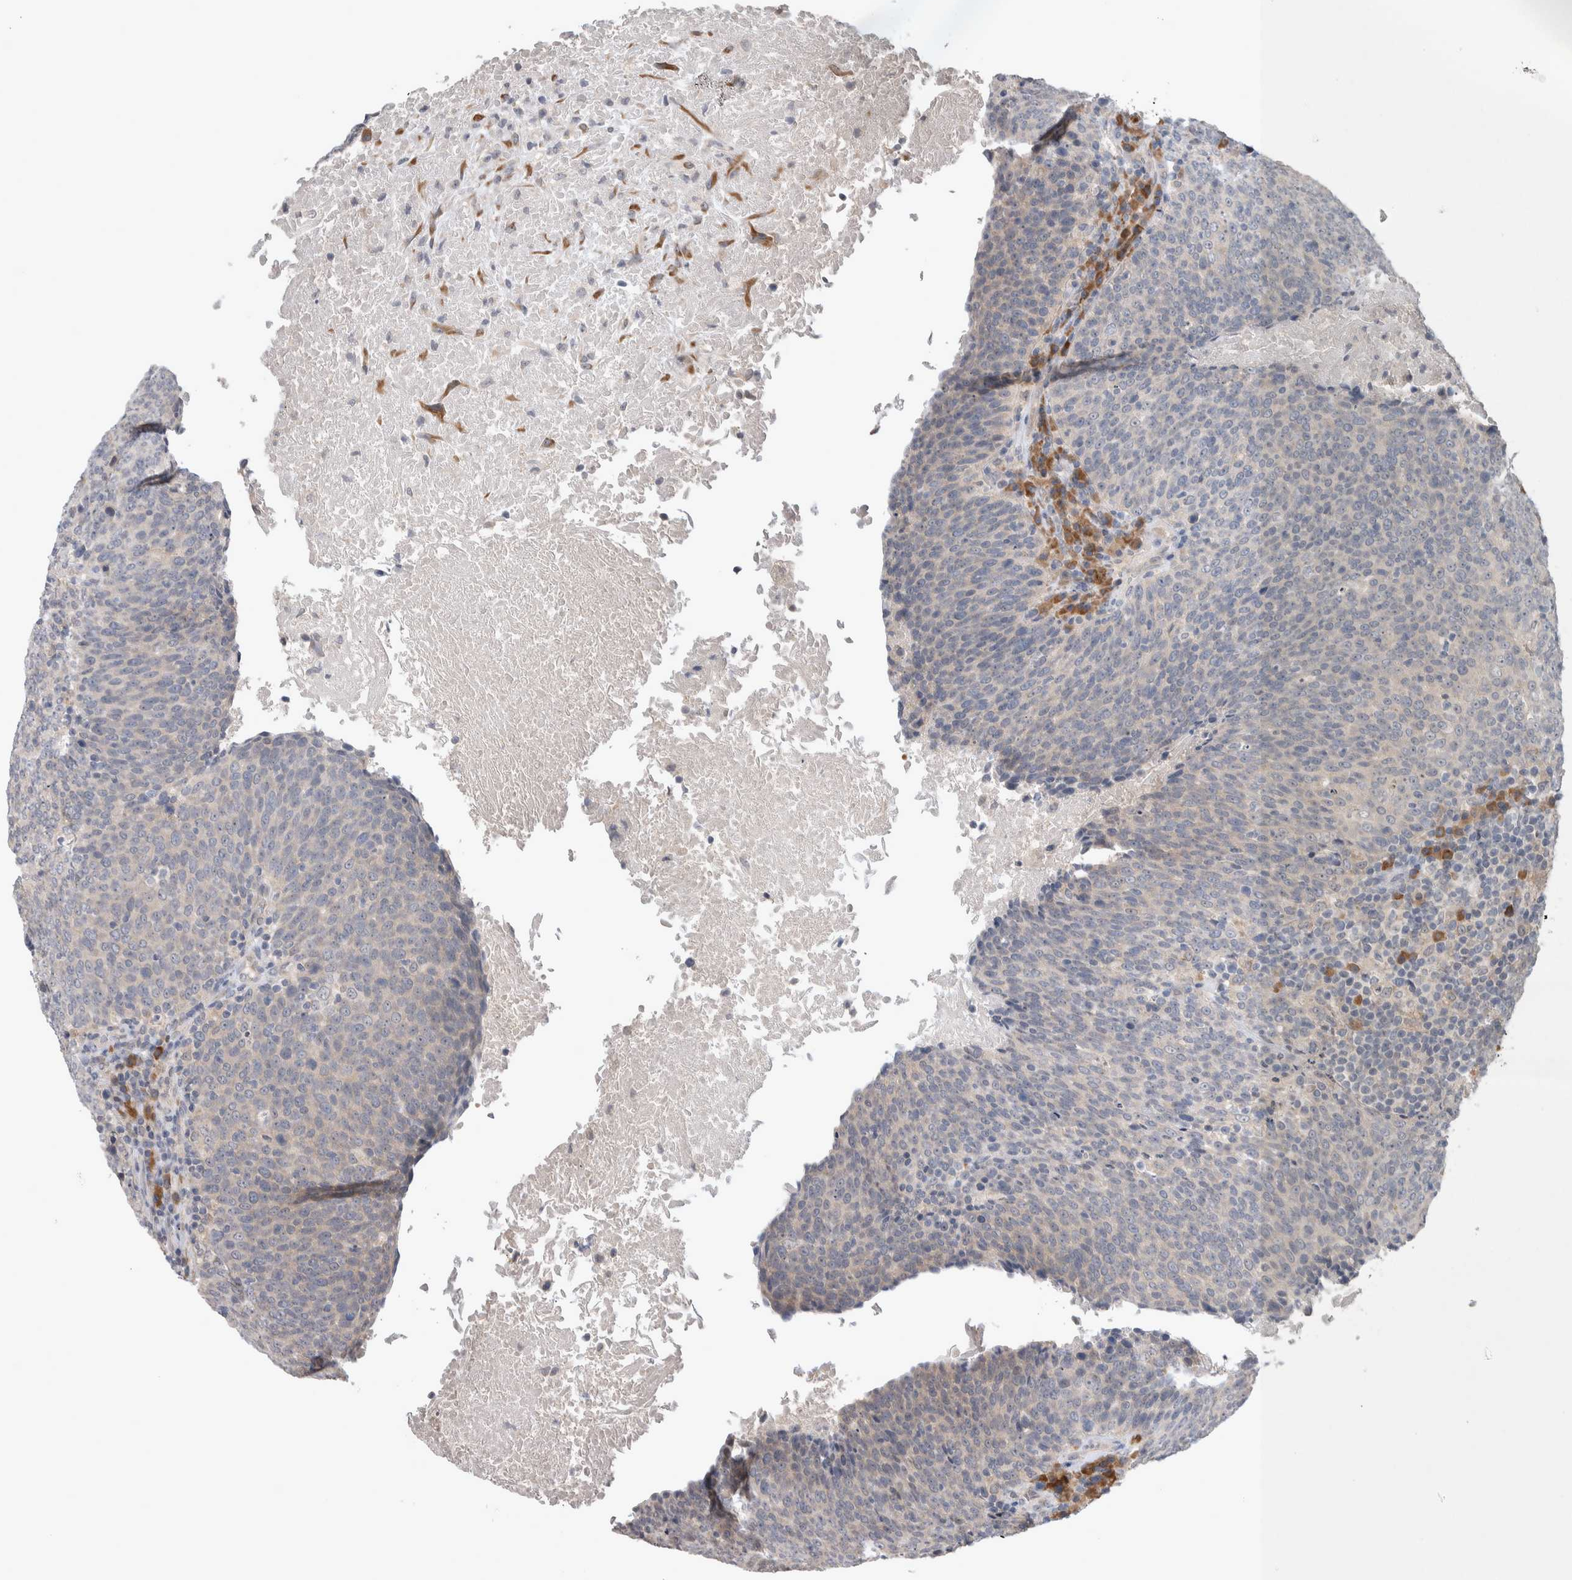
{"staining": {"intensity": "negative", "quantity": "none", "location": "none"}, "tissue": "head and neck cancer", "cell_type": "Tumor cells", "image_type": "cancer", "snomed": [{"axis": "morphology", "description": "Squamous cell carcinoma, NOS"}, {"axis": "morphology", "description": "Squamous cell carcinoma, metastatic, NOS"}, {"axis": "topography", "description": "Lymph node"}, {"axis": "topography", "description": "Head-Neck"}], "caption": "Head and neck squamous cell carcinoma was stained to show a protein in brown. There is no significant expression in tumor cells.", "gene": "CUL2", "patient": {"sex": "male", "age": 62}}